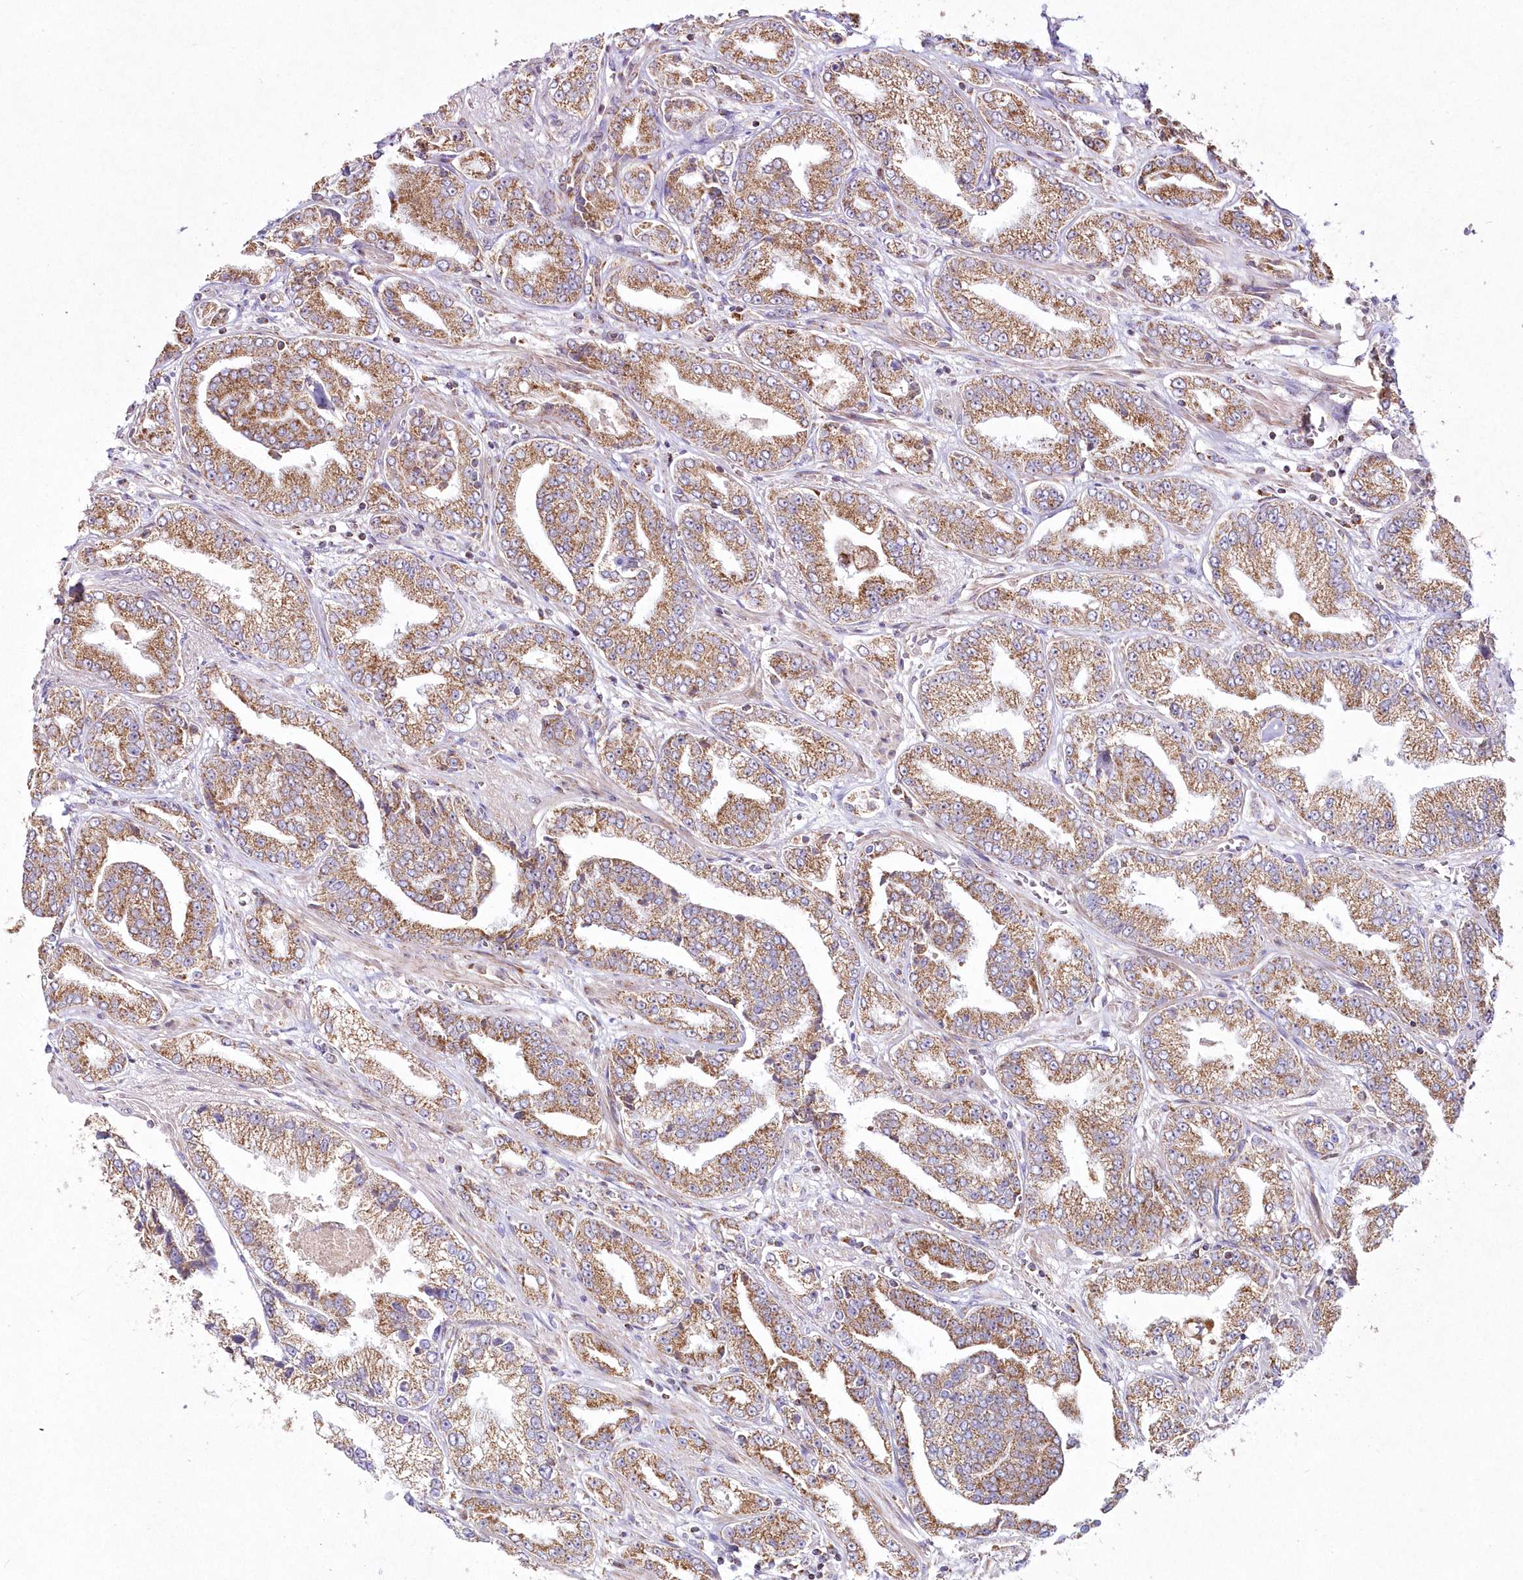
{"staining": {"intensity": "moderate", "quantity": ">75%", "location": "cytoplasmic/membranous"}, "tissue": "prostate cancer", "cell_type": "Tumor cells", "image_type": "cancer", "snomed": [{"axis": "morphology", "description": "Adenocarcinoma, High grade"}, {"axis": "topography", "description": "Prostate"}], "caption": "Protein expression analysis of human prostate adenocarcinoma (high-grade) reveals moderate cytoplasmic/membranous staining in about >75% of tumor cells.", "gene": "DNA2", "patient": {"sex": "male", "age": 71}}